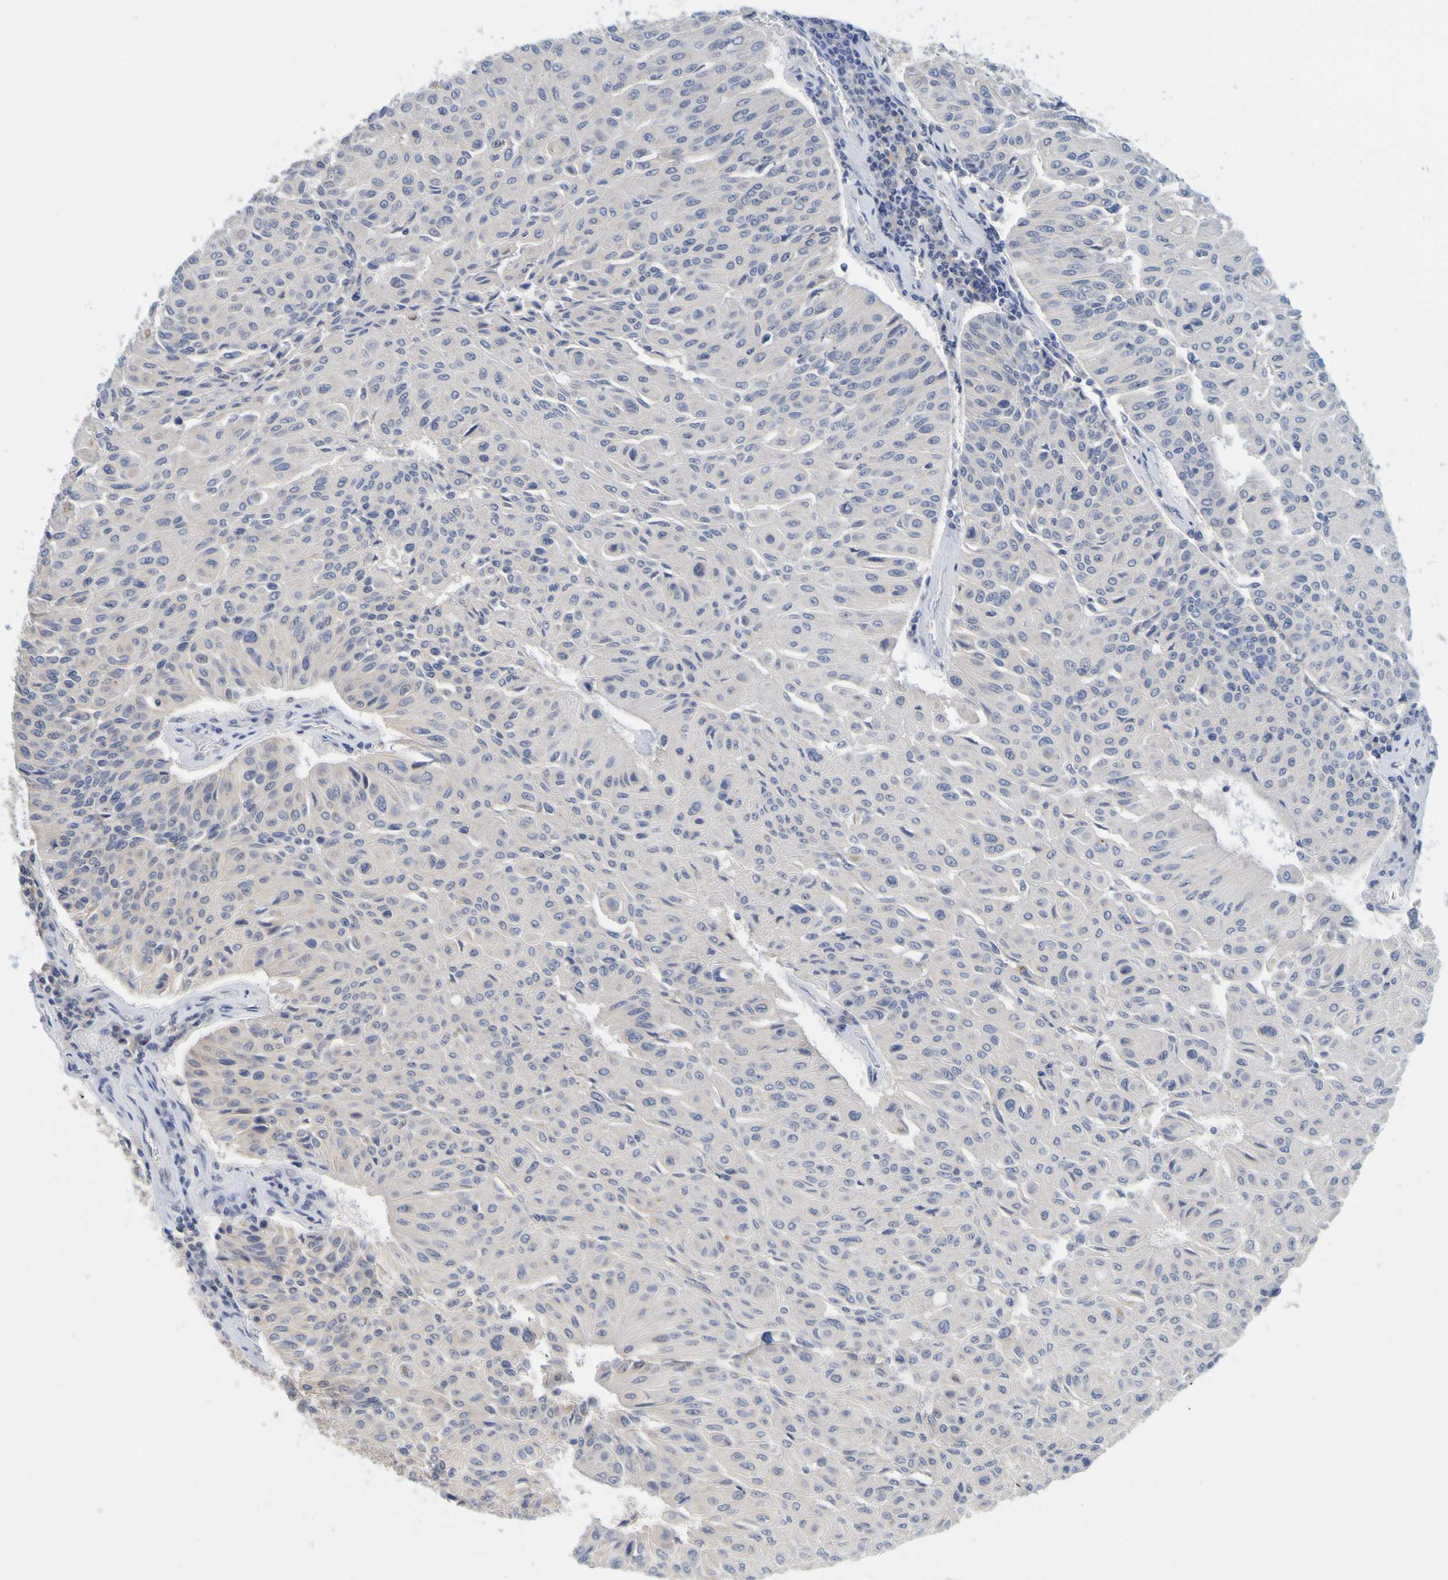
{"staining": {"intensity": "negative", "quantity": "none", "location": "none"}, "tissue": "urothelial cancer", "cell_type": "Tumor cells", "image_type": "cancer", "snomed": [{"axis": "morphology", "description": "Urothelial carcinoma, High grade"}, {"axis": "topography", "description": "Urinary bladder"}], "caption": "IHC image of urothelial cancer stained for a protein (brown), which shows no staining in tumor cells.", "gene": "ENDOU", "patient": {"sex": "male", "age": 66}}